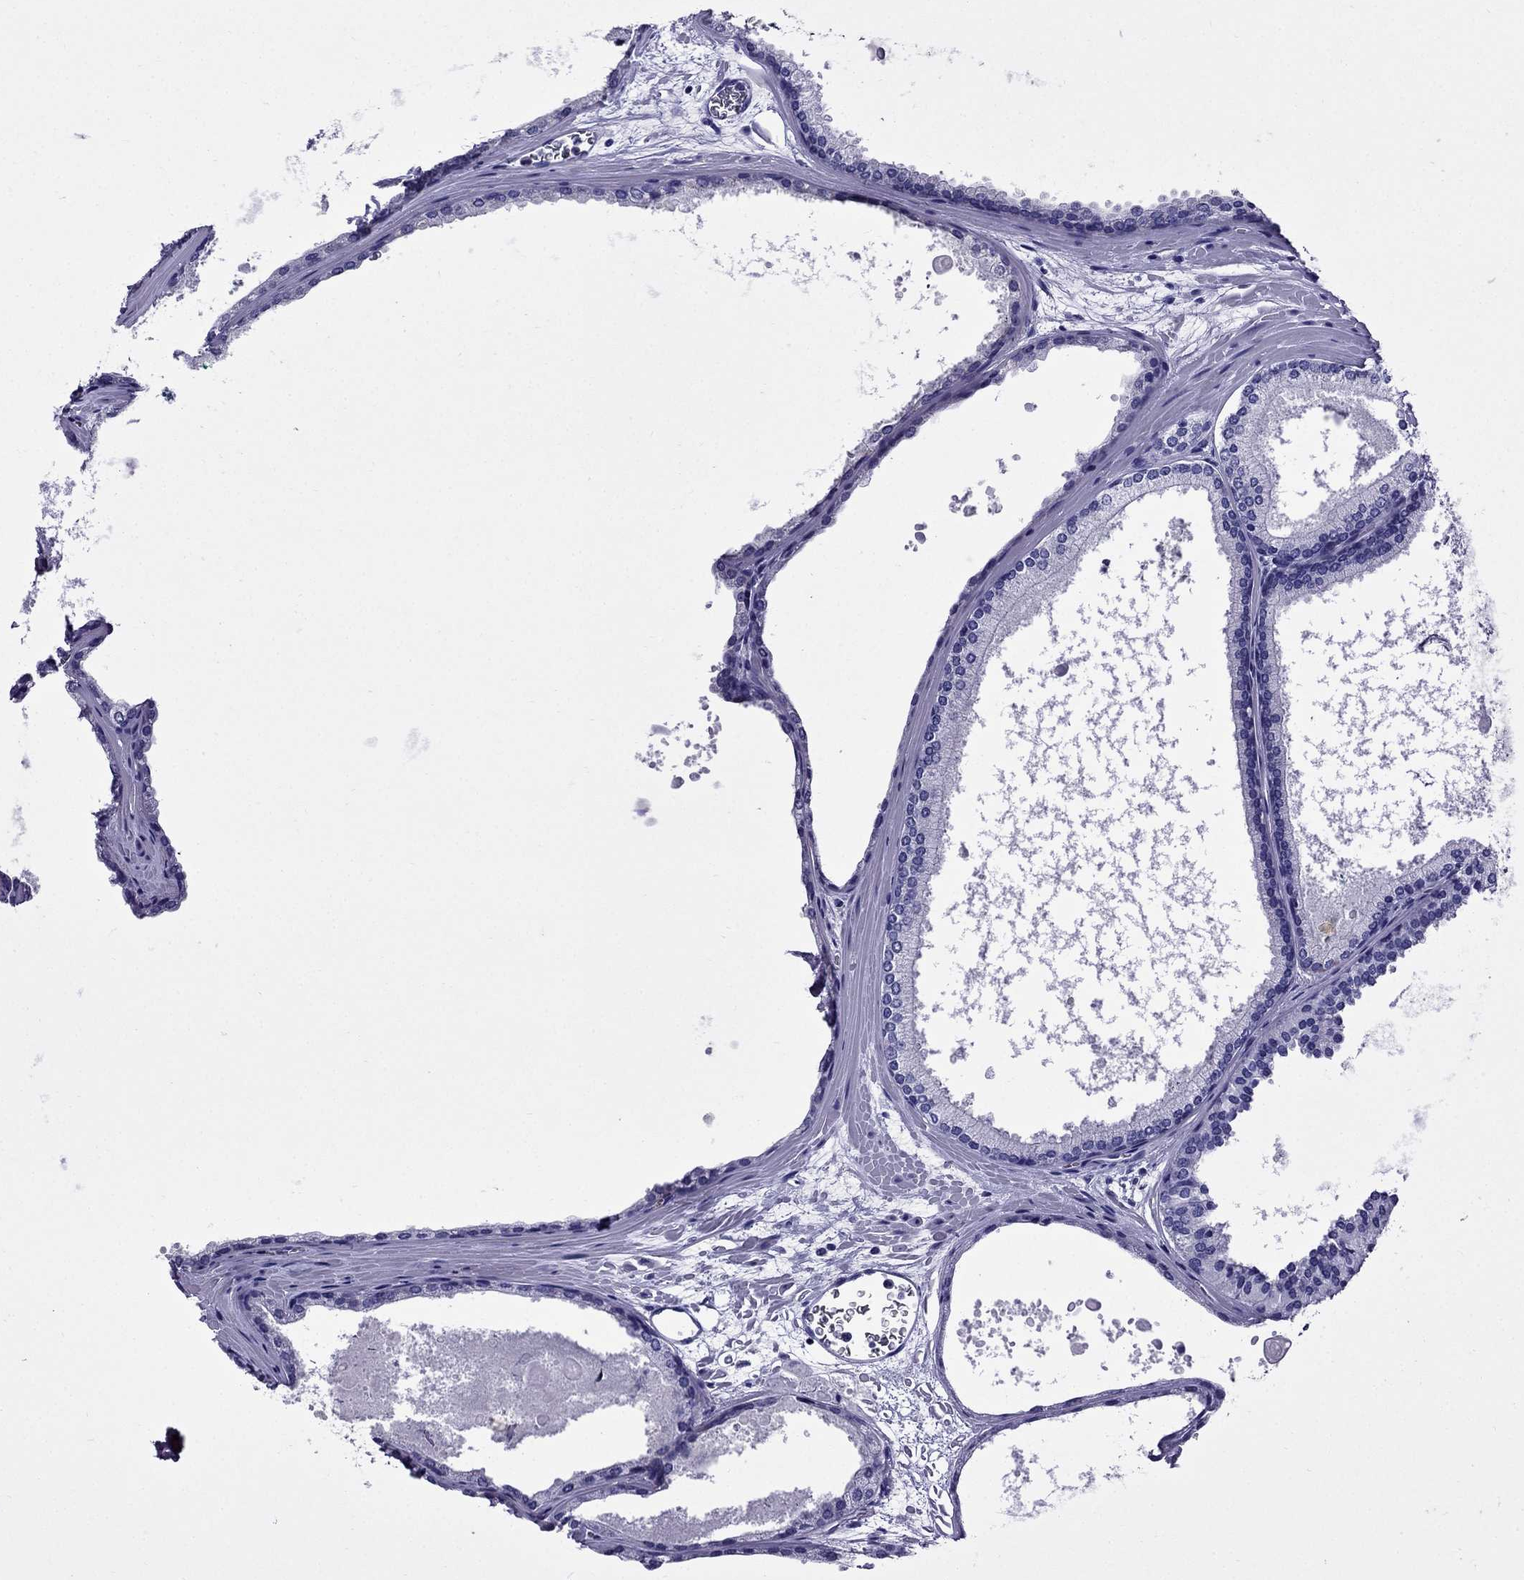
{"staining": {"intensity": "negative", "quantity": "none", "location": "none"}, "tissue": "prostate cancer", "cell_type": "Tumor cells", "image_type": "cancer", "snomed": [{"axis": "morphology", "description": "Adenocarcinoma, Low grade"}, {"axis": "topography", "description": "Prostate"}], "caption": "Immunohistochemistry of human prostate cancer reveals no positivity in tumor cells.", "gene": "OXCT2", "patient": {"sex": "male", "age": 56}}